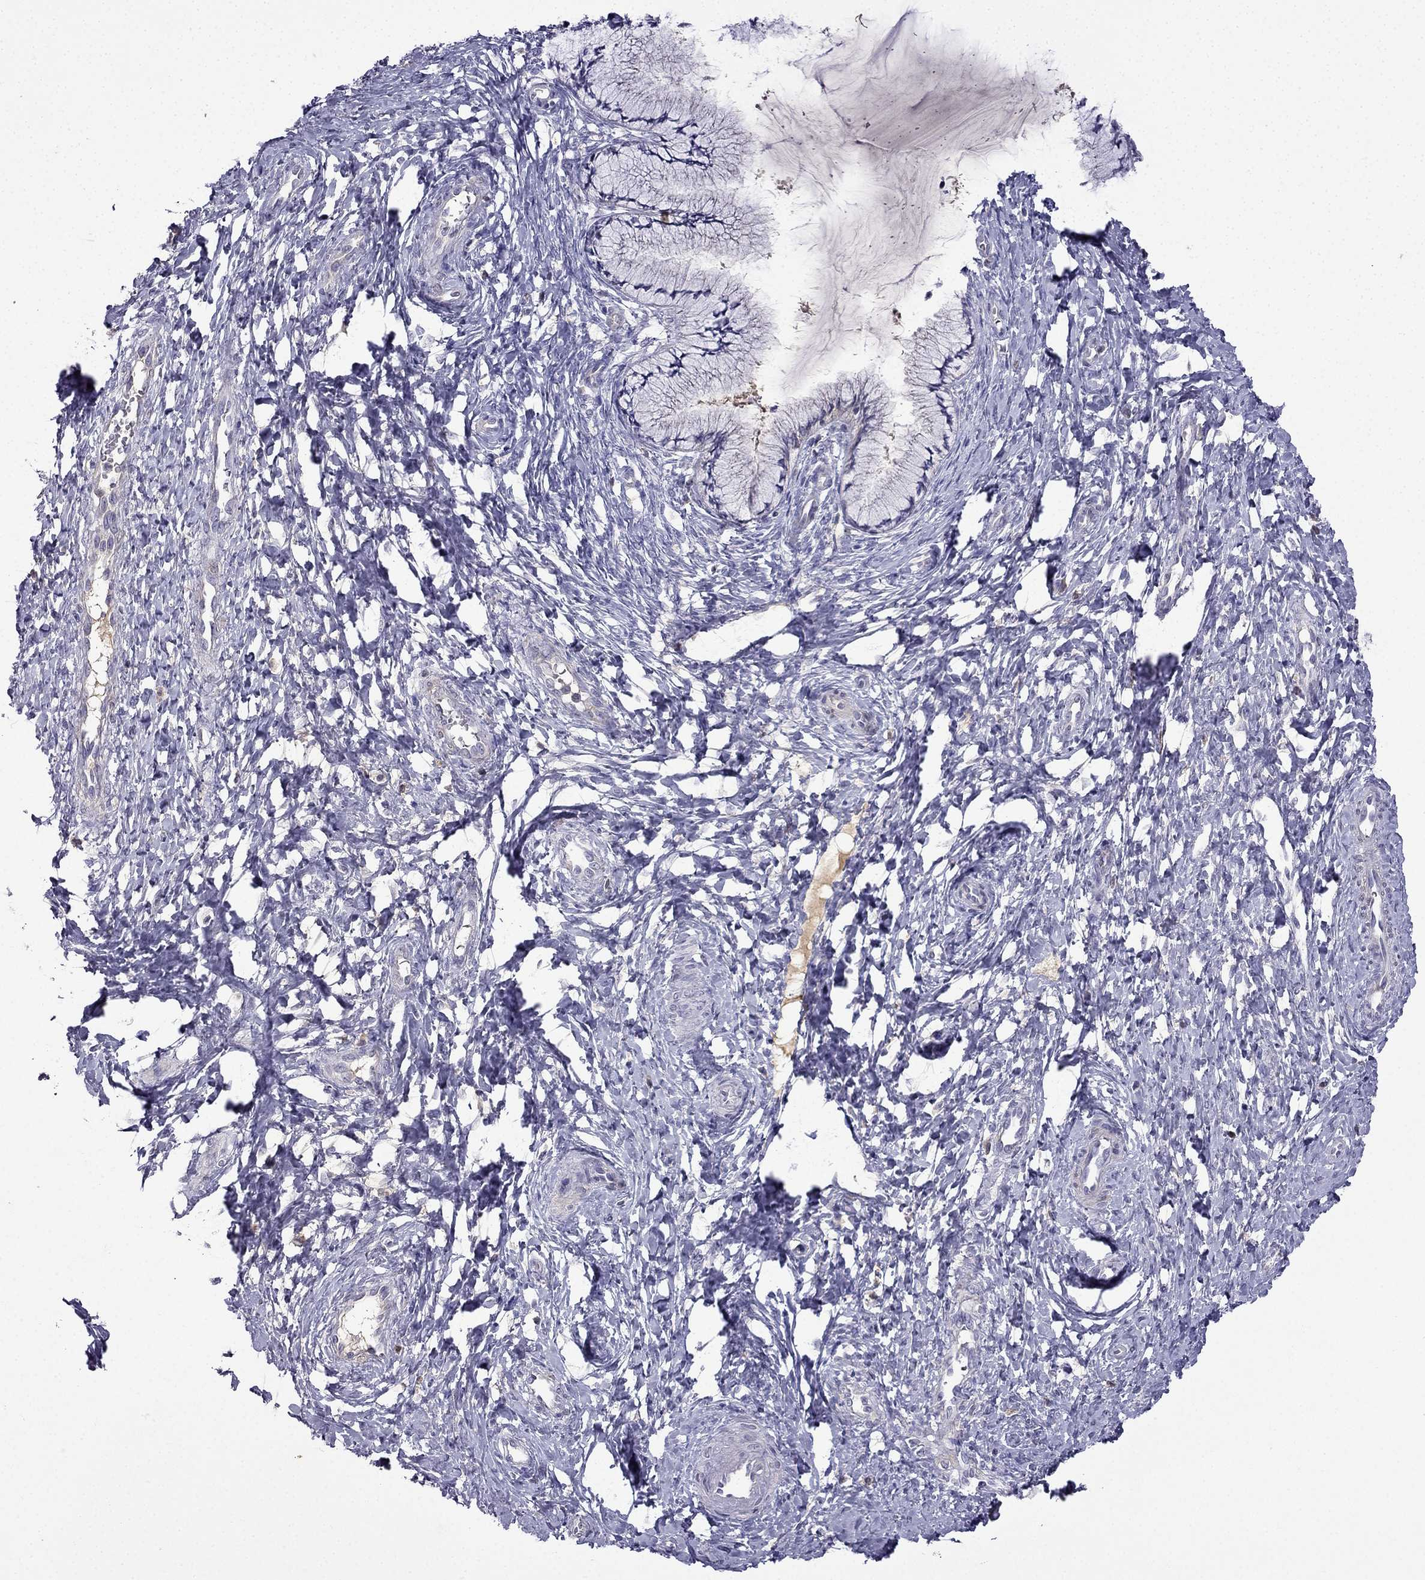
{"staining": {"intensity": "negative", "quantity": "none", "location": "none"}, "tissue": "cervix", "cell_type": "Glandular cells", "image_type": "normal", "snomed": [{"axis": "morphology", "description": "Normal tissue, NOS"}, {"axis": "topography", "description": "Cervix"}], "caption": "This is a histopathology image of IHC staining of unremarkable cervix, which shows no staining in glandular cells.", "gene": "UHRF1", "patient": {"sex": "female", "age": 37}}